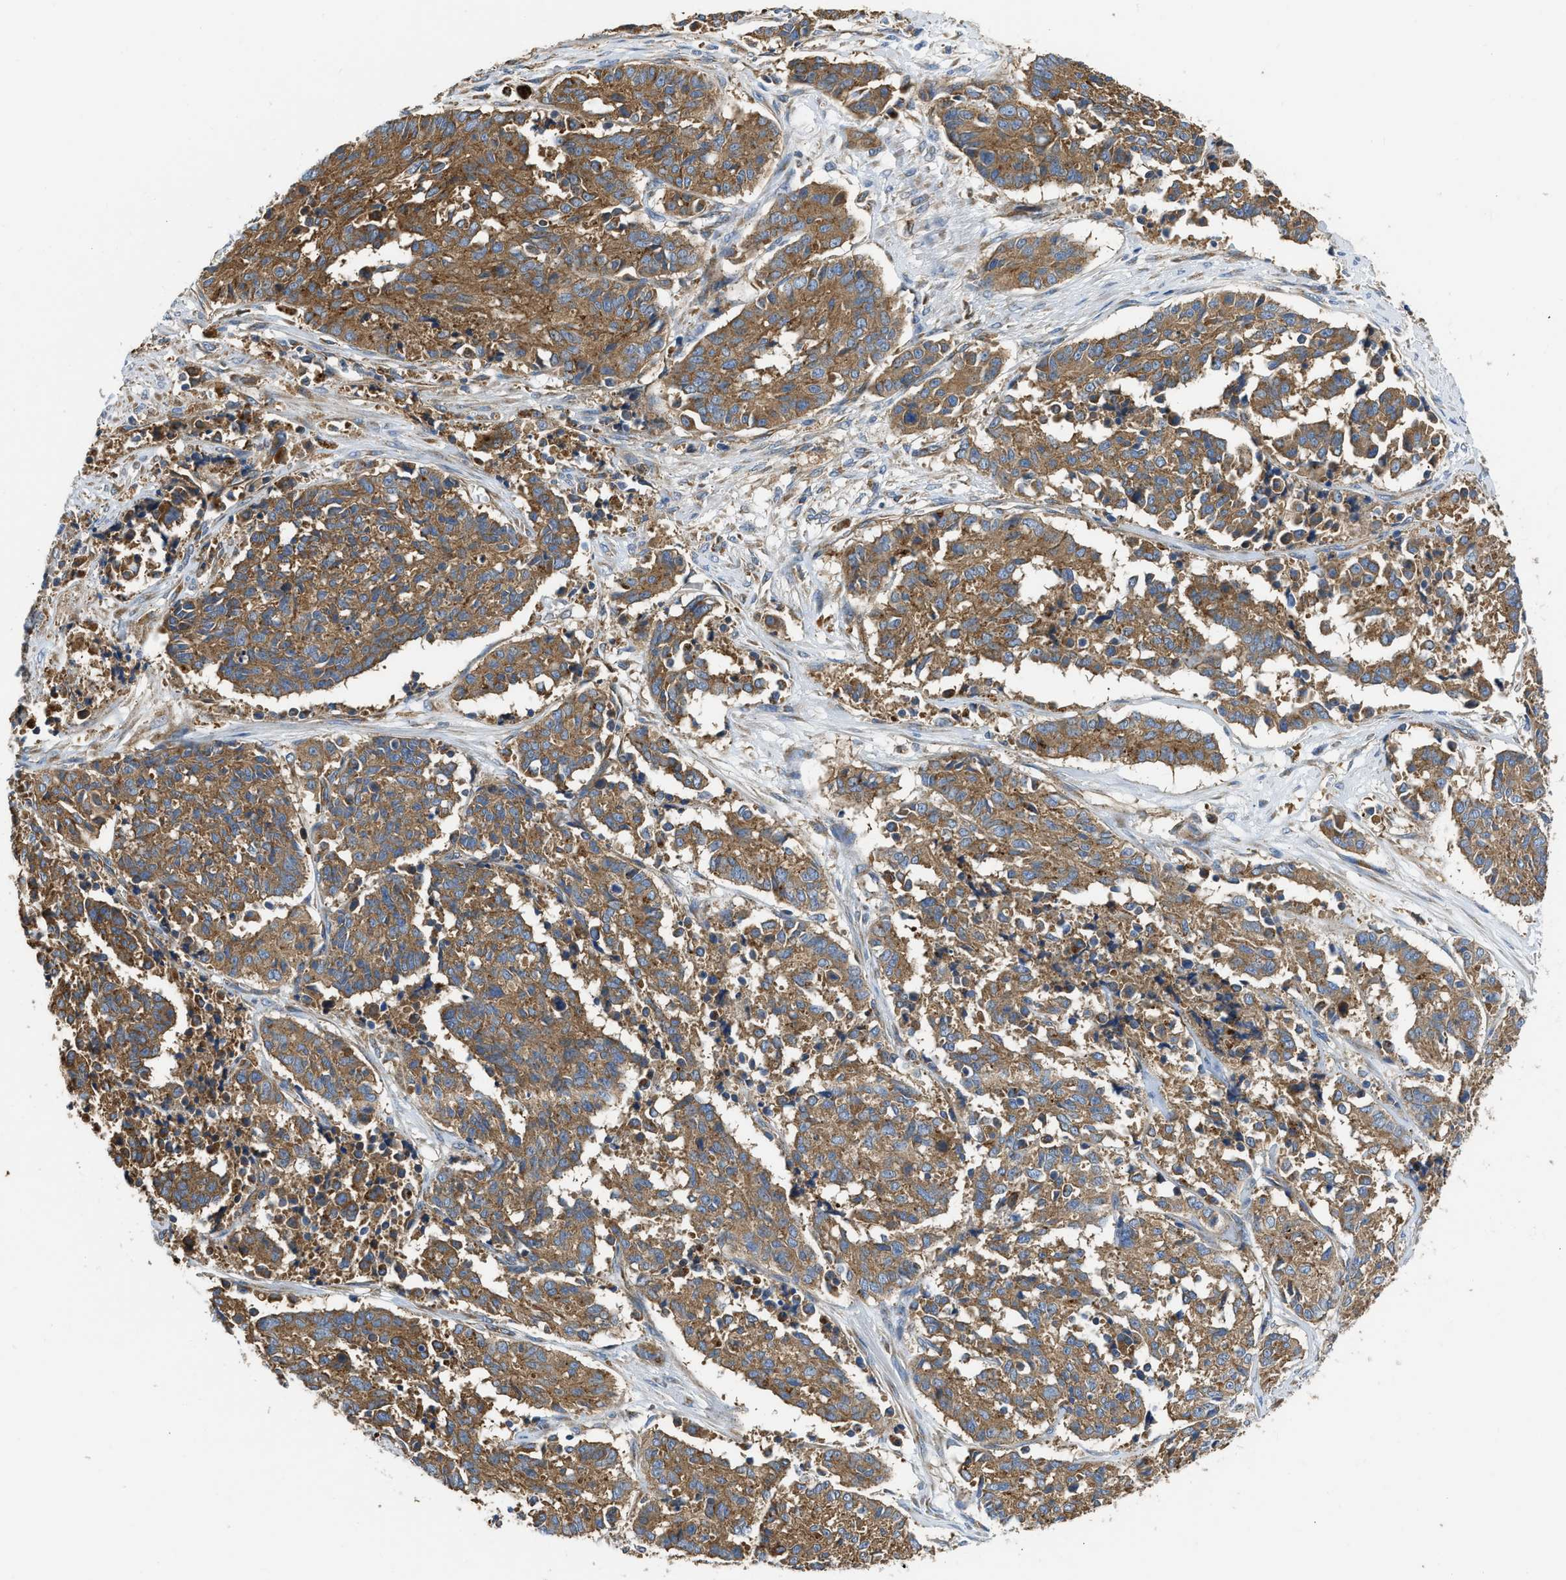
{"staining": {"intensity": "moderate", "quantity": ">75%", "location": "cytoplasmic/membranous"}, "tissue": "cervical cancer", "cell_type": "Tumor cells", "image_type": "cancer", "snomed": [{"axis": "morphology", "description": "Squamous cell carcinoma, NOS"}, {"axis": "topography", "description": "Cervix"}], "caption": "A medium amount of moderate cytoplasmic/membranous expression is present in approximately >75% of tumor cells in squamous cell carcinoma (cervical) tissue.", "gene": "FLNB", "patient": {"sex": "female", "age": 35}}